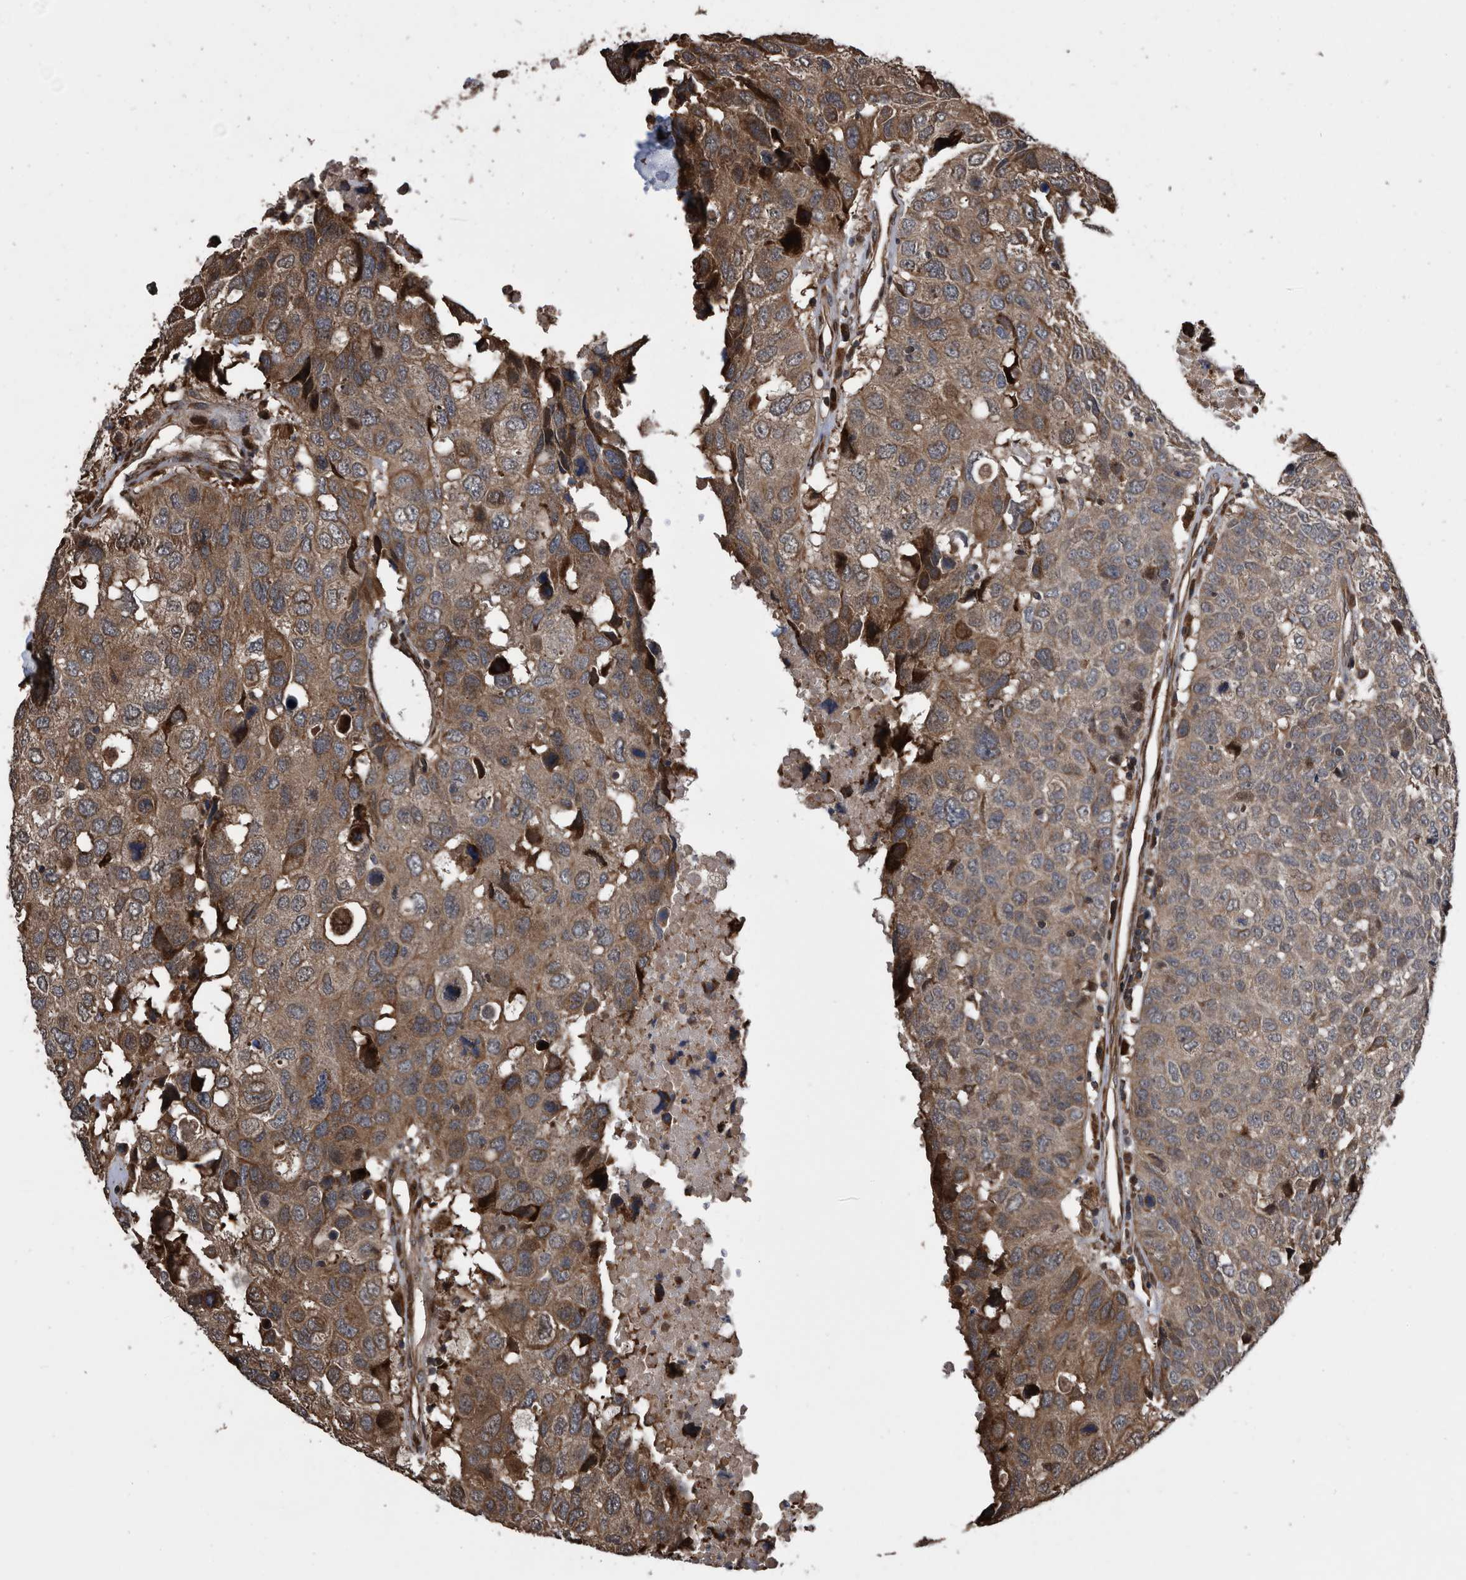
{"staining": {"intensity": "moderate", "quantity": ">75%", "location": "cytoplasmic/membranous"}, "tissue": "head and neck cancer", "cell_type": "Tumor cells", "image_type": "cancer", "snomed": [{"axis": "morphology", "description": "Squamous cell carcinoma, NOS"}, {"axis": "topography", "description": "Head-Neck"}], "caption": "Protein staining of head and neck cancer tissue displays moderate cytoplasmic/membranous positivity in about >75% of tumor cells. The protein of interest is stained brown, and the nuclei are stained in blue (DAB IHC with brightfield microscopy, high magnification).", "gene": "SERINC2", "patient": {"sex": "male", "age": 66}}